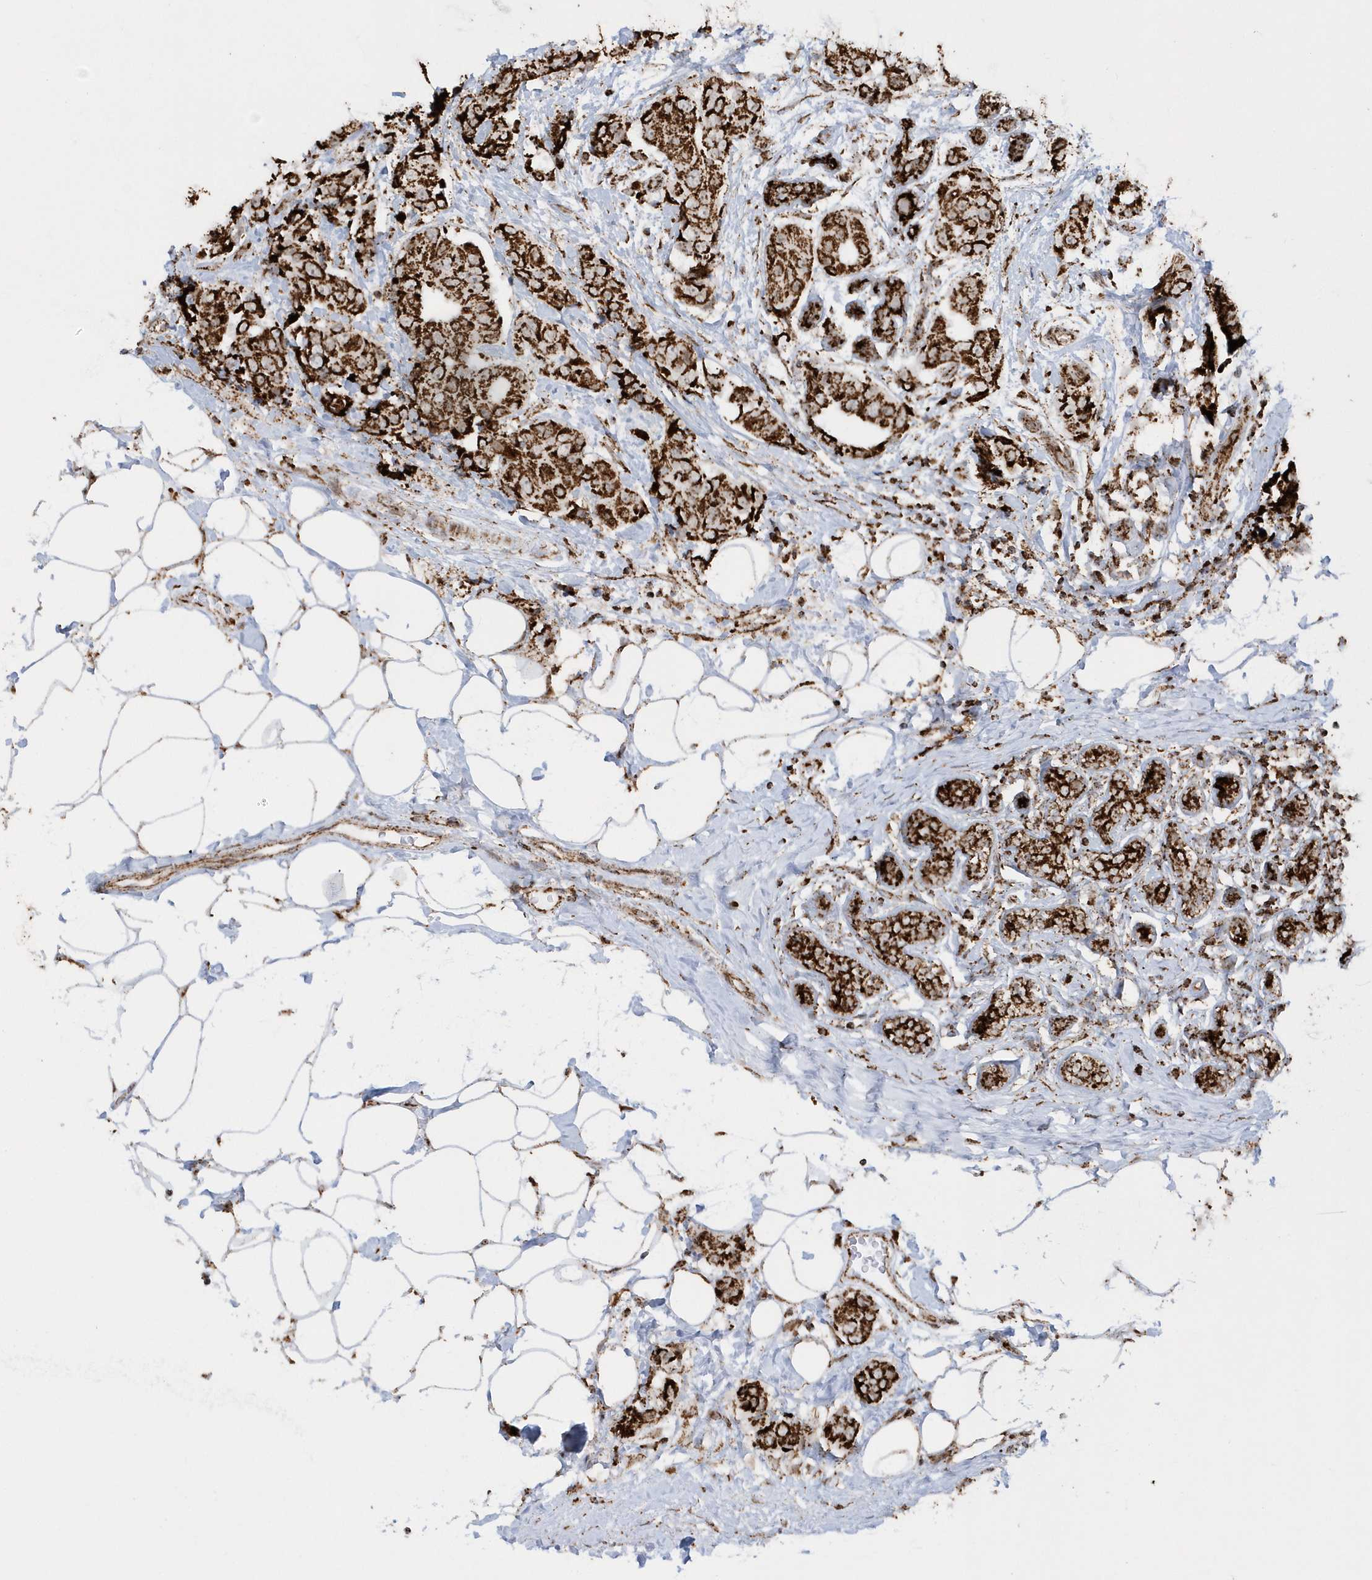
{"staining": {"intensity": "strong", "quantity": ">75%", "location": "cytoplasmic/membranous"}, "tissue": "breast cancer", "cell_type": "Tumor cells", "image_type": "cancer", "snomed": [{"axis": "morphology", "description": "Normal tissue, NOS"}, {"axis": "morphology", "description": "Duct carcinoma"}, {"axis": "topography", "description": "Breast"}], "caption": "This is an image of IHC staining of invasive ductal carcinoma (breast), which shows strong positivity in the cytoplasmic/membranous of tumor cells.", "gene": "CRY2", "patient": {"sex": "female", "age": 39}}